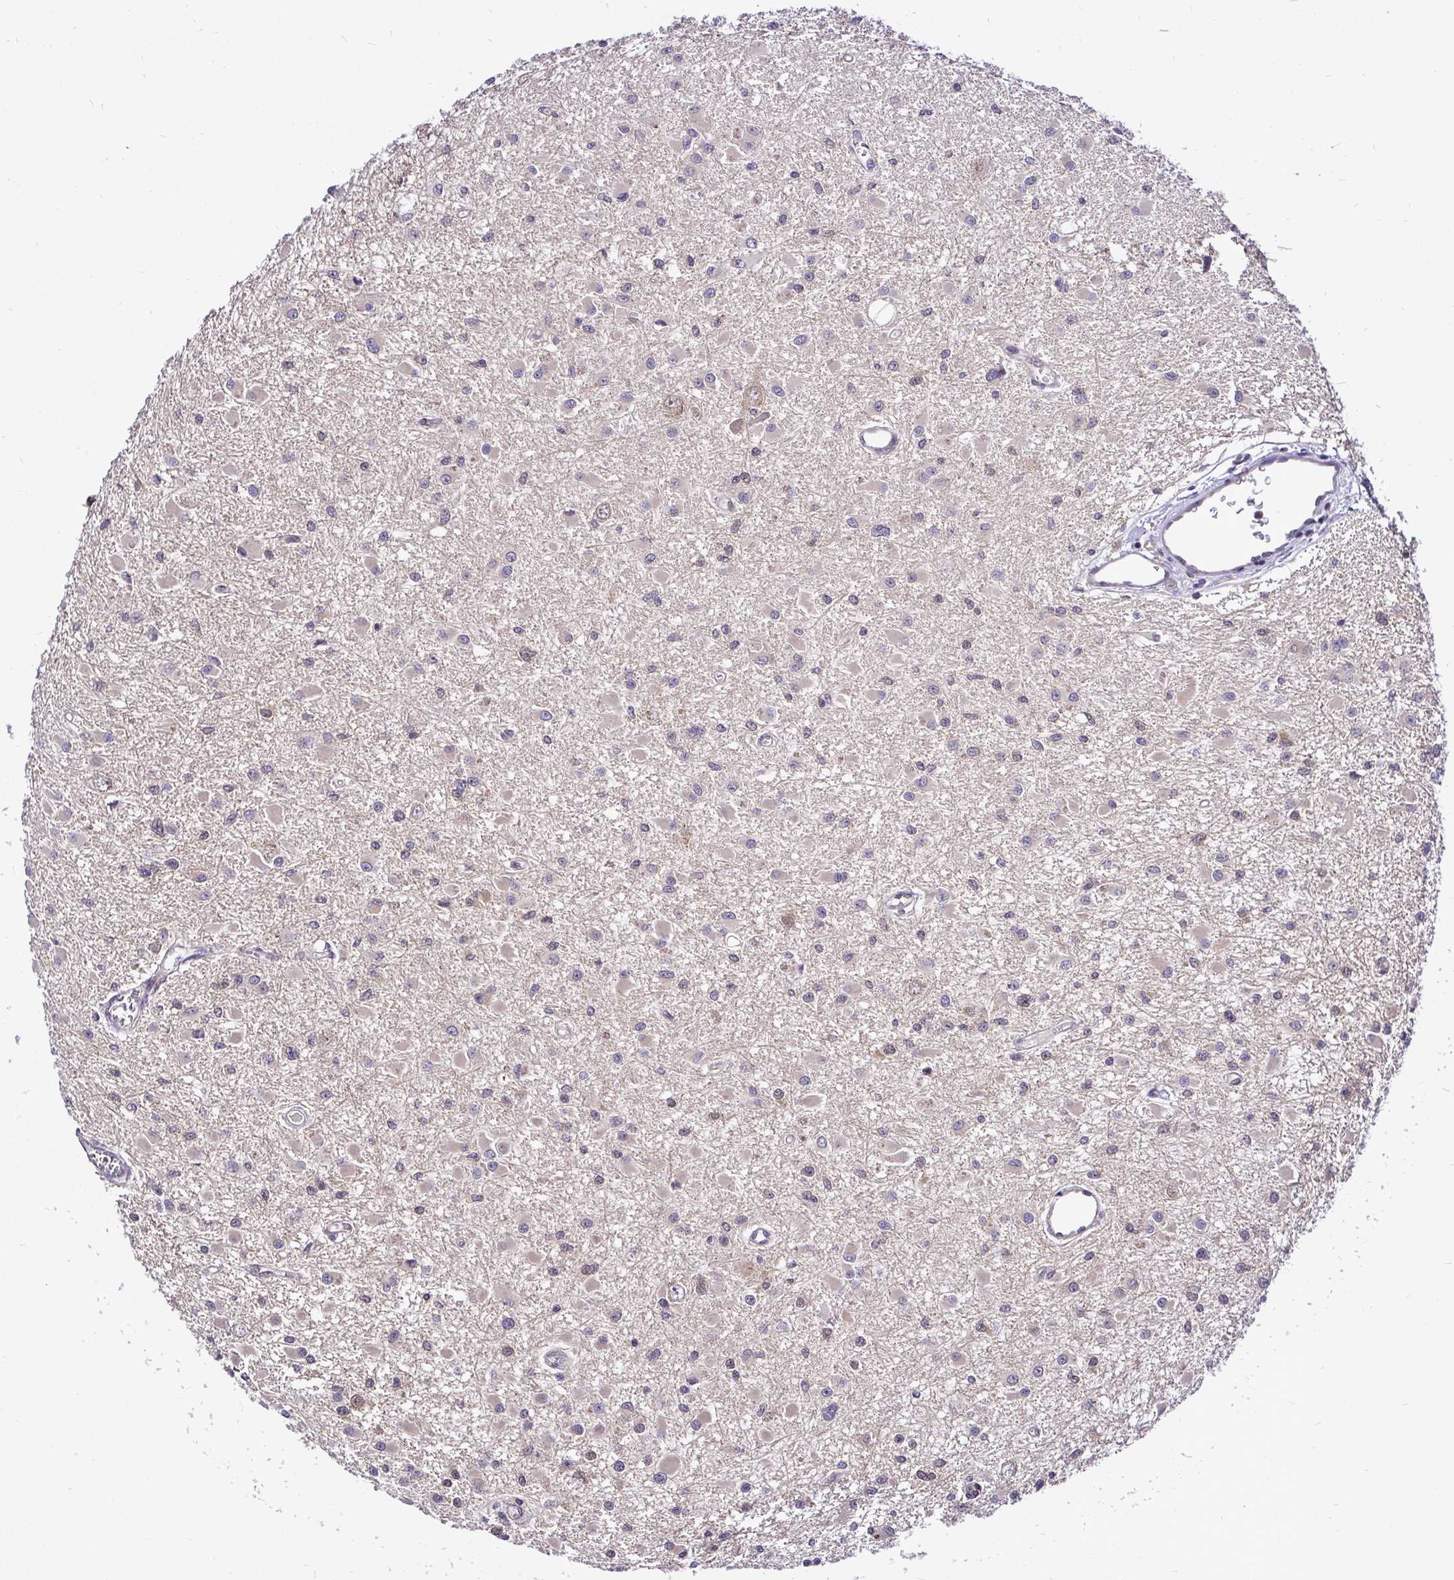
{"staining": {"intensity": "weak", "quantity": "<25%", "location": "cytoplasmic/membranous"}, "tissue": "glioma", "cell_type": "Tumor cells", "image_type": "cancer", "snomed": [{"axis": "morphology", "description": "Glioma, malignant, High grade"}, {"axis": "topography", "description": "Brain"}], "caption": "An image of human glioma is negative for staining in tumor cells. The staining is performed using DAB brown chromogen with nuclei counter-stained in using hematoxylin.", "gene": "UBE2M", "patient": {"sex": "male", "age": 54}}